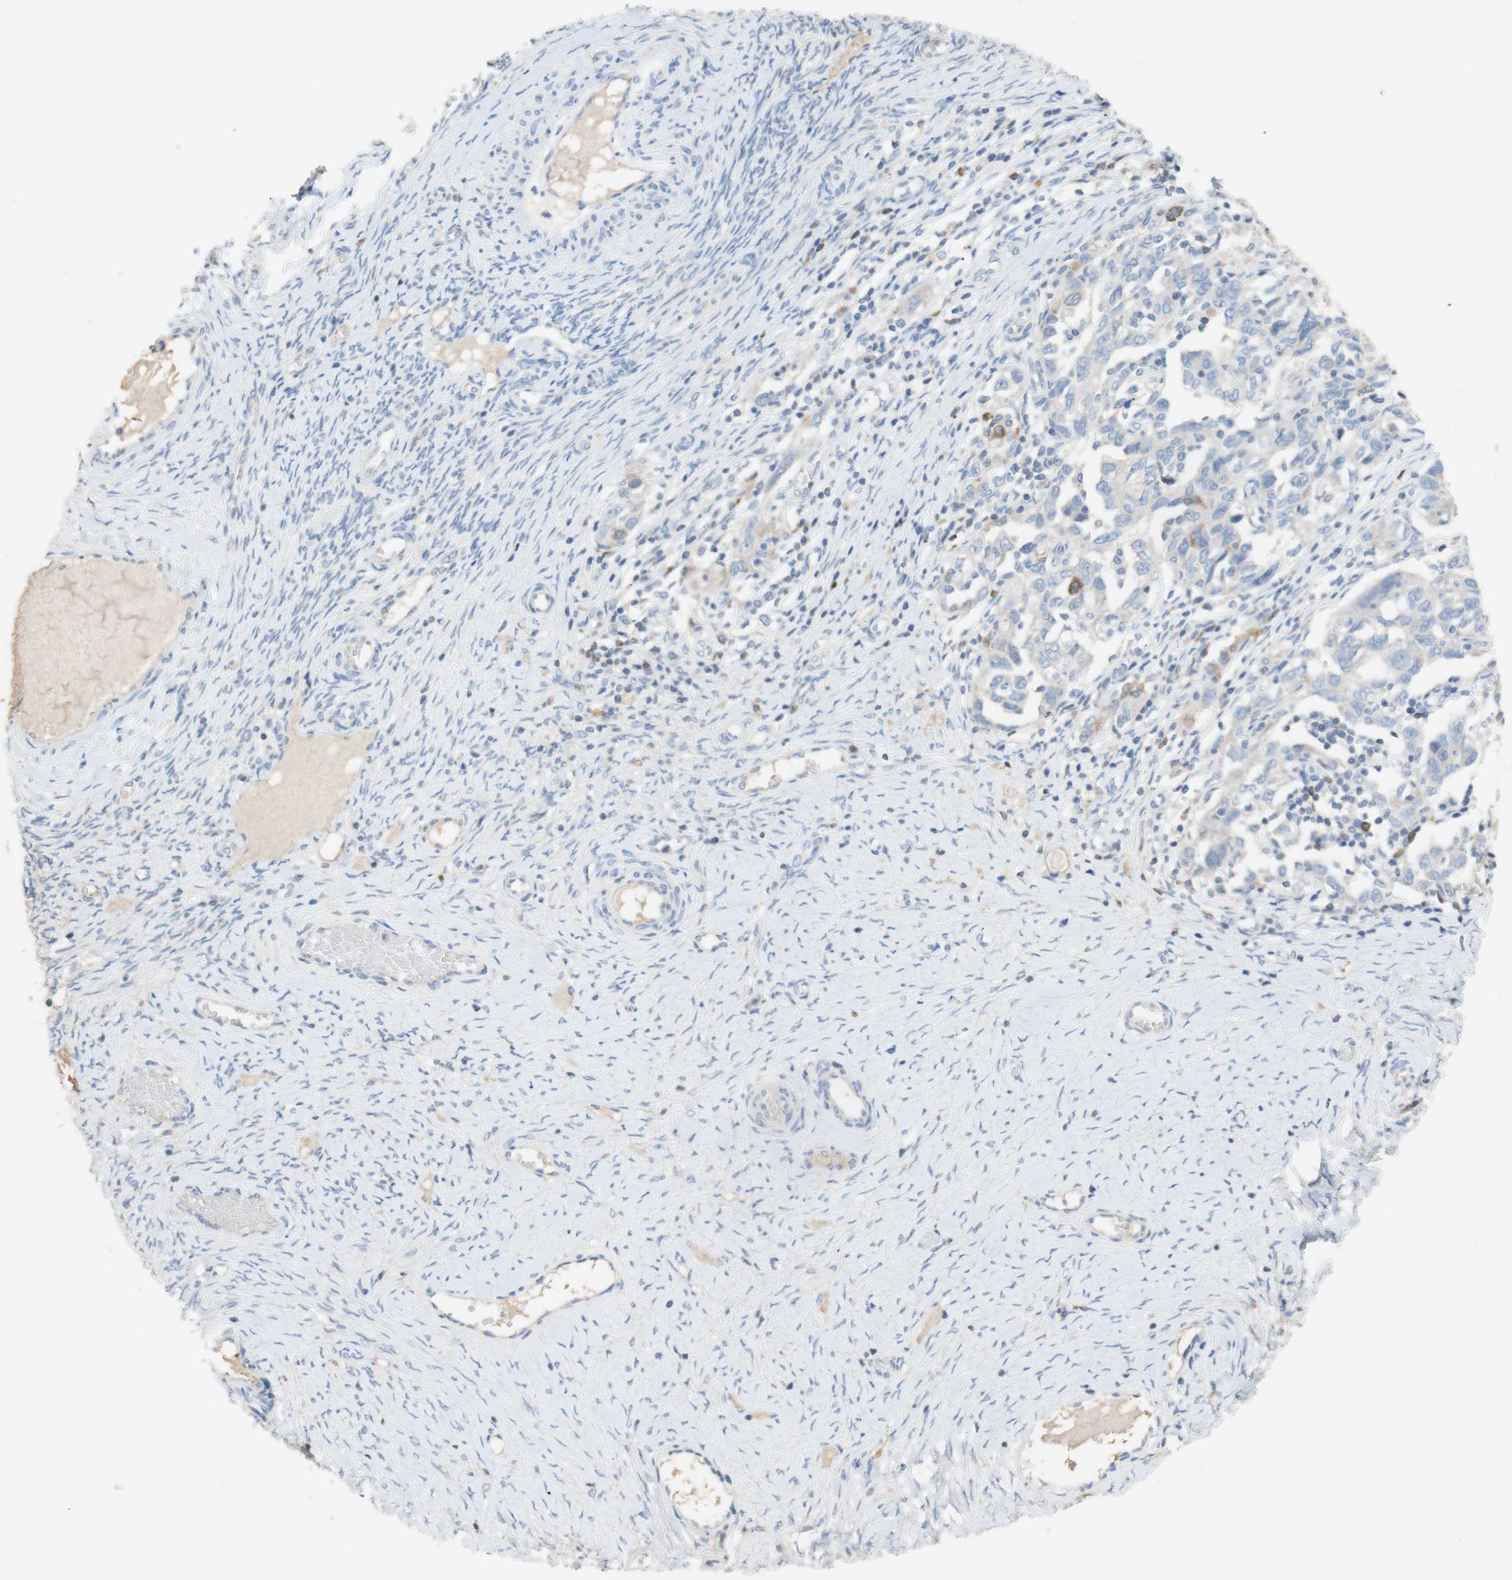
{"staining": {"intensity": "weak", "quantity": "25%-75%", "location": "cytoplasmic/membranous"}, "tissue": "ovarian cancer", "cell_type": "Tumor cells", "image_type": "cancer", "snomed": [{"axis": "morphology", "description": "Carcinoma, NOS"}, {"axis": "morphology", "description": "Cystadenocarcinoma, serous, NOS"}, {"axis": "topography", "description": "Ovary"}], "caption": "Protein staining reveals weak cytoplasmic/membranous staining in approximately 25%-75% of tumor cells in ovarian serous cystadenocarcinoma. The staining was performed using DAB (3,3'-diaminobenzidine), with brown indicating positive protein expression. Nuclei are stained blue with hematoxylin.", "gene": "PACSIN1", "patient": {"sex": "female", "age": 69}}